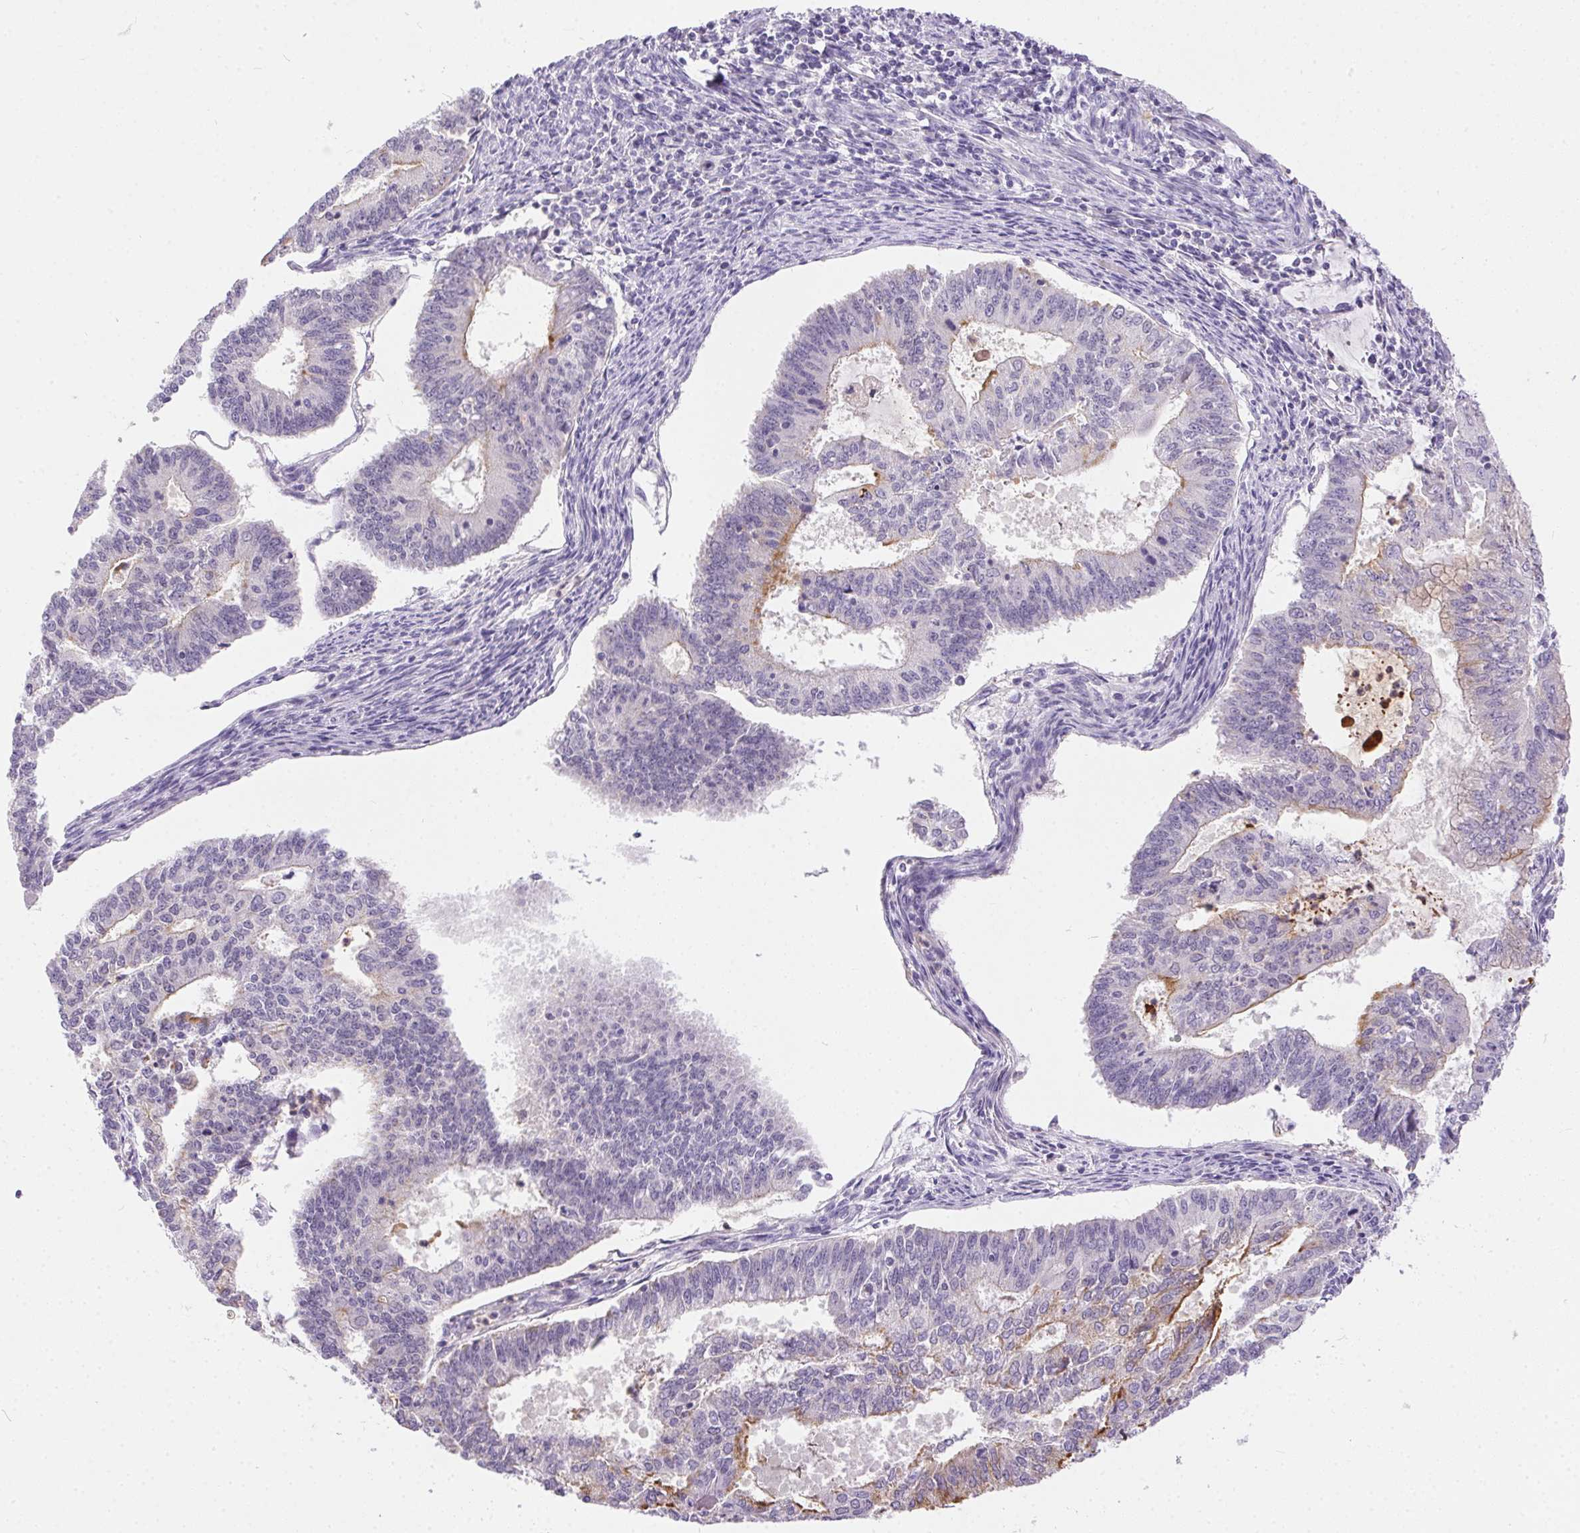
{"staining": {"intensity": "moderate", "quantity": "<25%", "location": "cytoplasmic/membranous"}, "tissue": "endometrial cancer", "cell_type": "Tumor cells", "image_type": "cancer", "snomed": [{"axis": "morphology", "description": "Adenocarcinoma, NOS"}, {"axis": "topography", "description": "Endometrium"}], "caption": "A brown stain highlights moderate cytoplasmic/membranous staining of a protein in human adenocarcinoma (endometrial) tumor cells. Using DAB (3,3'-diaminobenzidine) (brown) and hematoxylin (blue) stains, captured at high magnification using brightfield microscopy.", "gene": "SSTR4", "patient": {"sex": "female", "age": 61}}